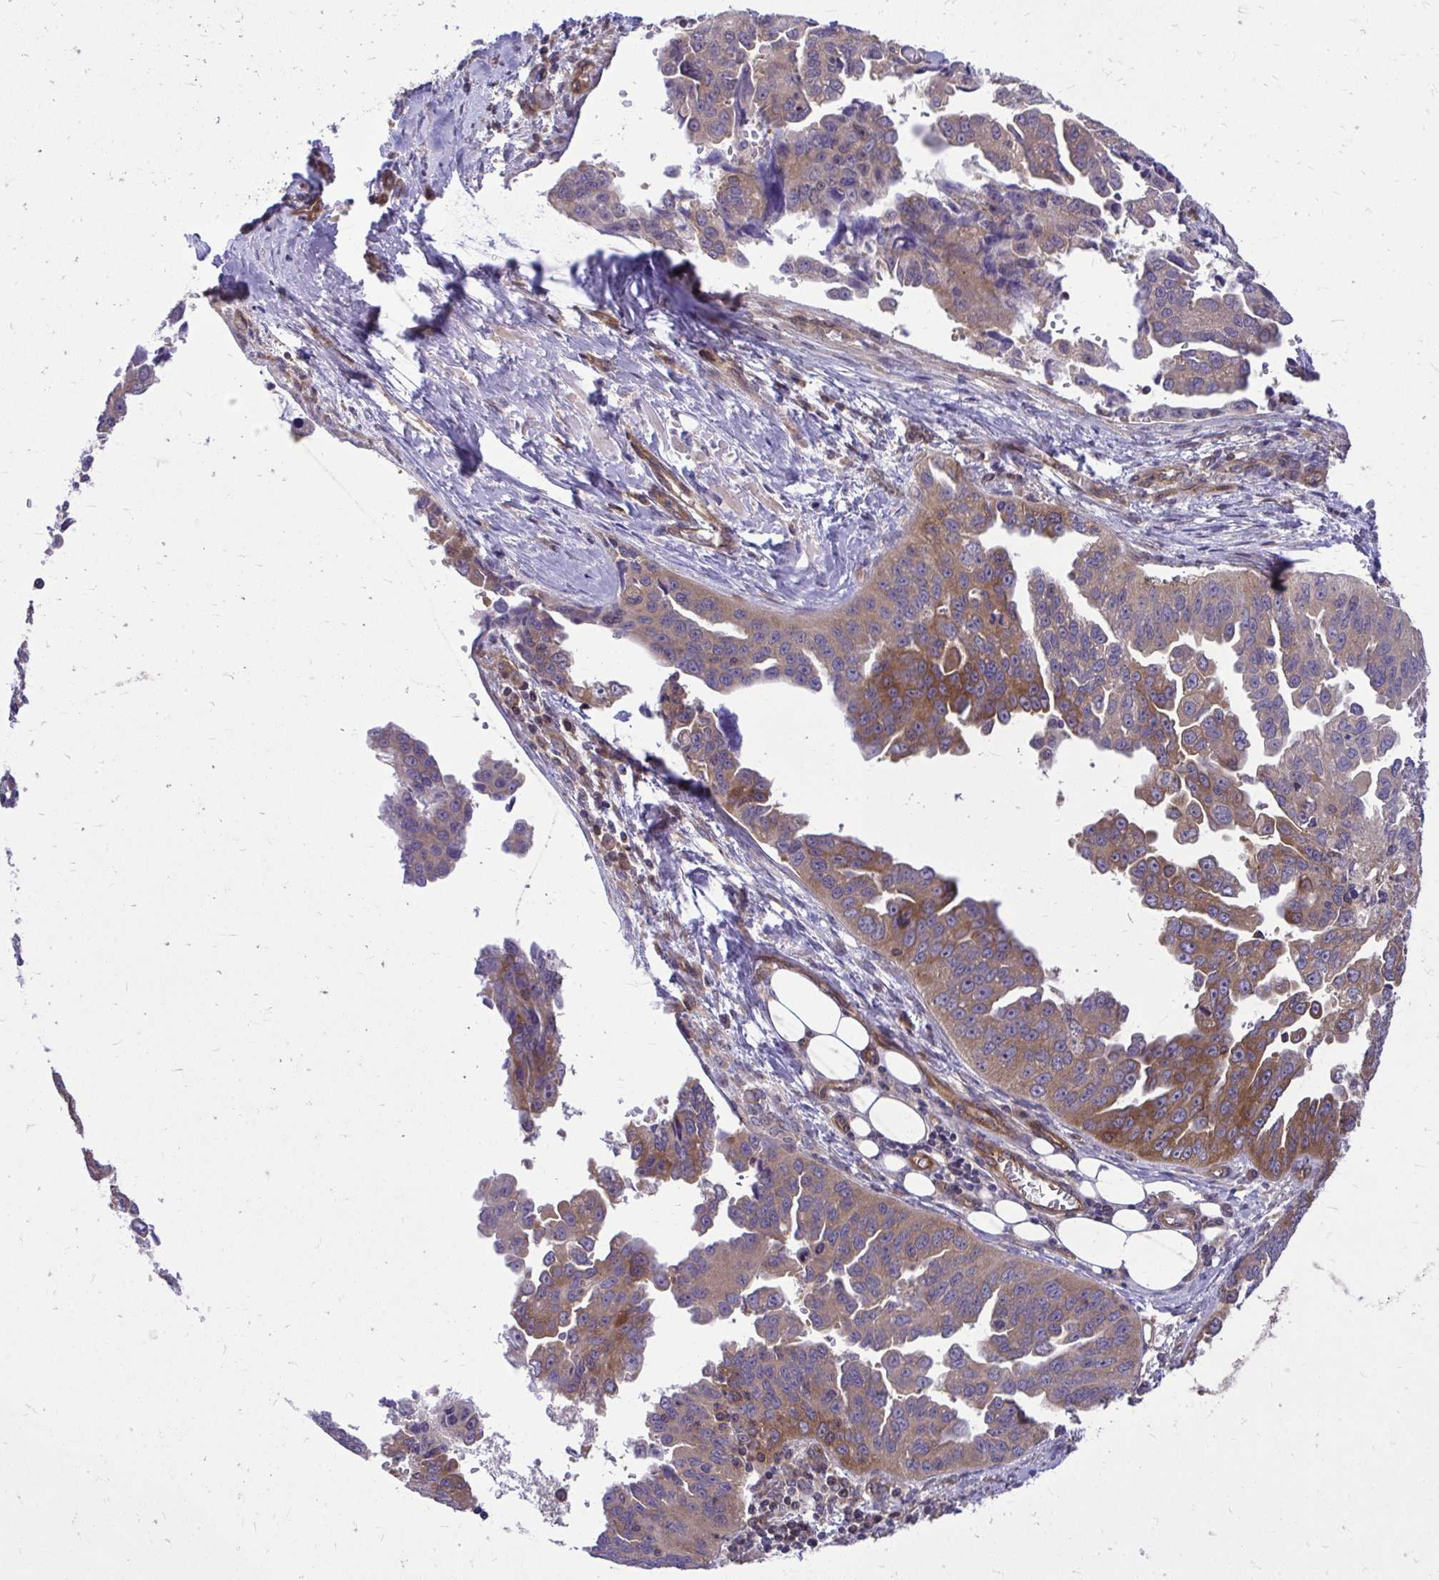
{"staining": {"intensity": "moderate", "quantity": "25%-75%", "location": "cytoplasmic/membranous,nuclear"}, "tissue": "ovarian cancer", "cell_type": "Tumor cells", "image_type": "cancer", "snomed": [{"axis": "morphology", "description": "Cystadenocarcinoma, serous, NOS"}, {"axis": "topography", "description": "Ovary"}], "caption": "Immunohistochemistry (IHC) of human ovarian serous cystadenocarcinoma reveals medium levels of moderate cytoplasmic/membranous and nuclear positivity in approximately 25%-75% of tumor cells.", "gene": "PPP5C", "patient": {"sex": "female", "age": 75}}